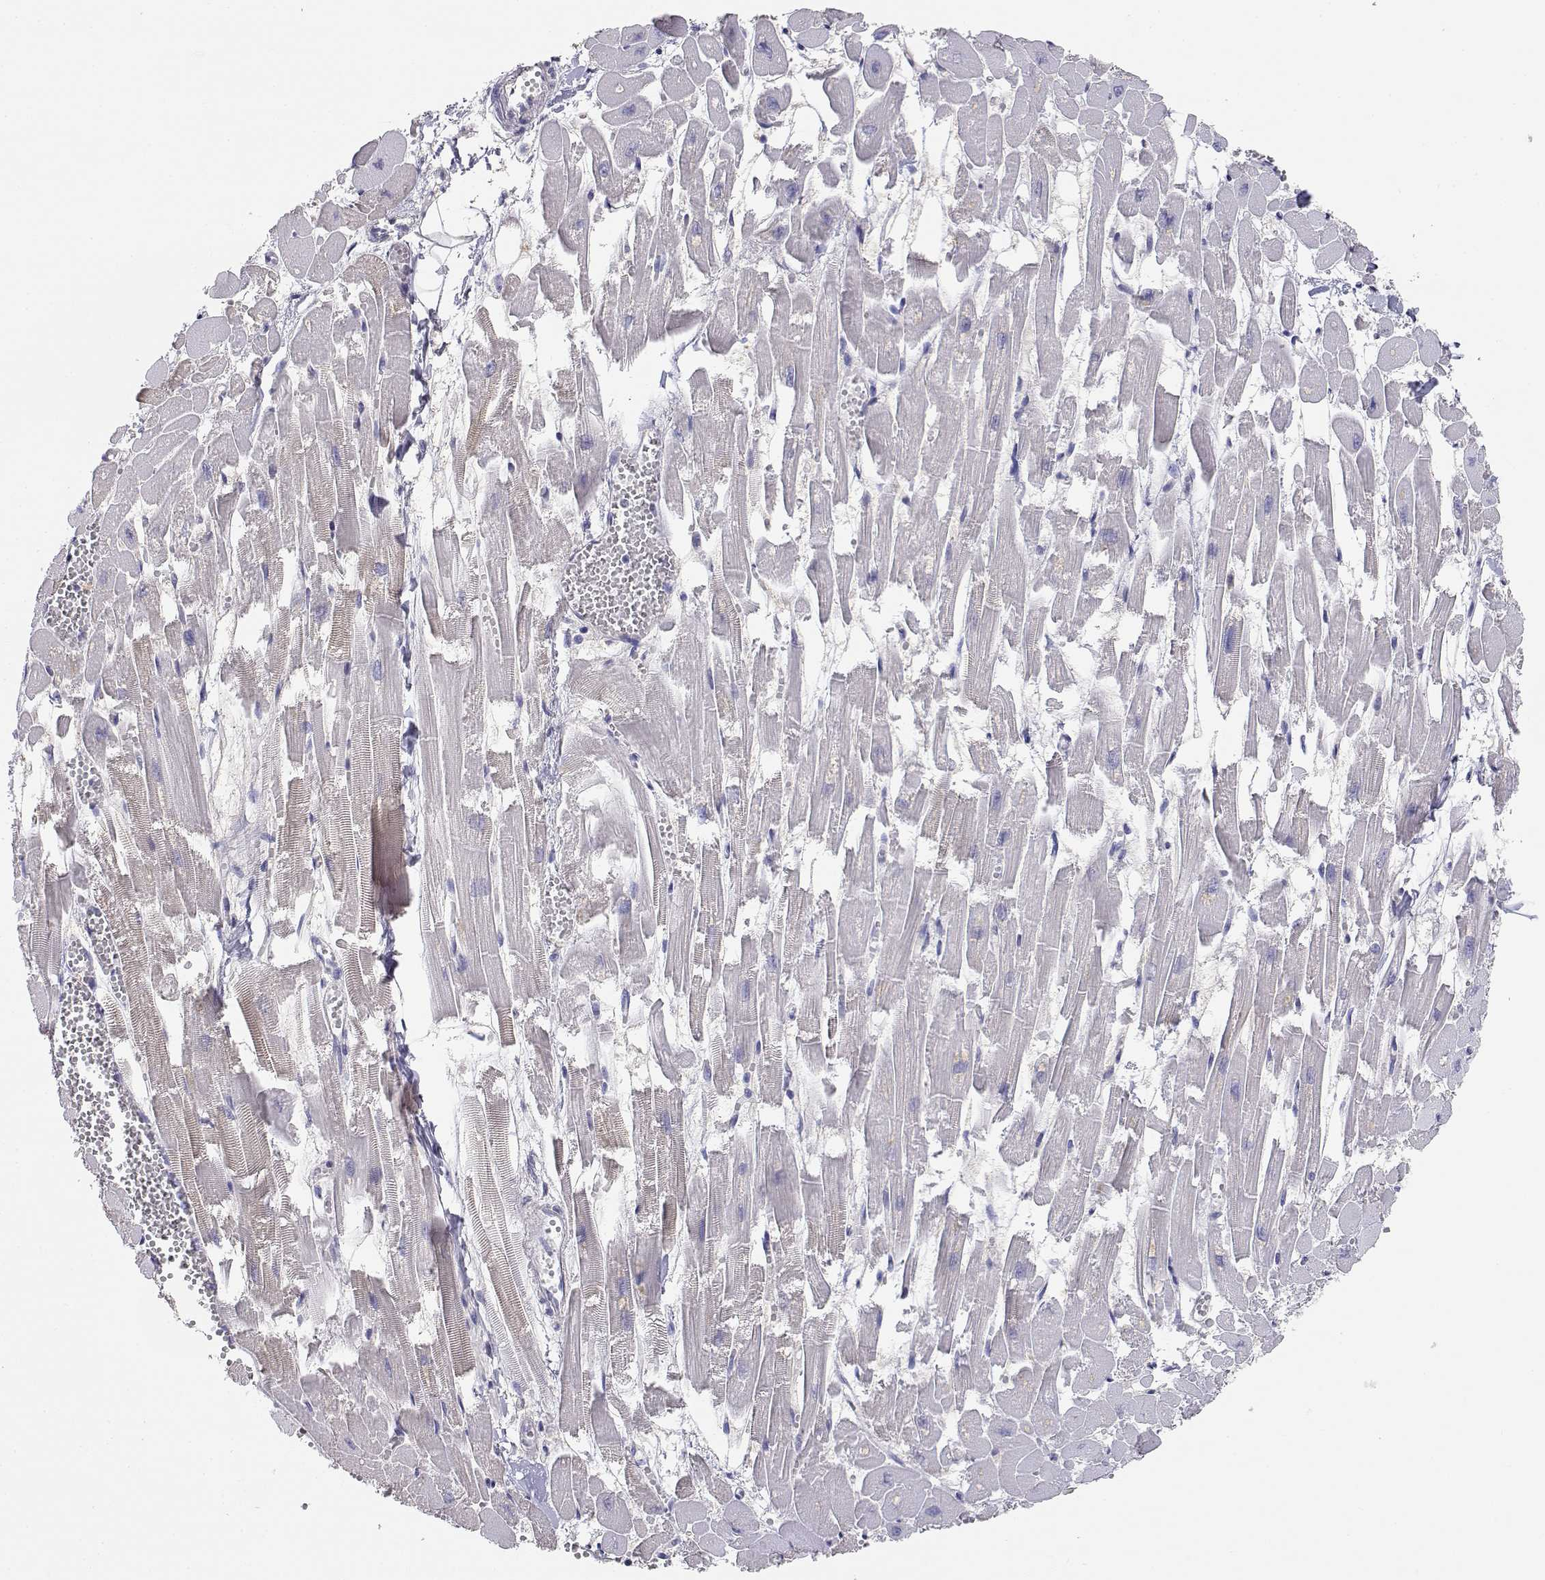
{"staining": {"intensity": "negative", "quantity": "none", "location": "none"}, "tissue": "heart muscle", "cell_type": "Cardiomyocytes", "image_type": "normal", "snomed": [{"axis": "morphology", "description": "Normal tissue, NOS"}, {"axis": "topography", "description": "Heart"}], "caption": "Immunohistochemistry image of benign heart muscle: heart muscle stained with DAB displays no significant protein expression in cardiomyocytes. (DAB immunohistochemistry (IHC) with hematoxylin counter stain).", "gene": "ADA", "patient": {"sex": "female", "age": 52}}